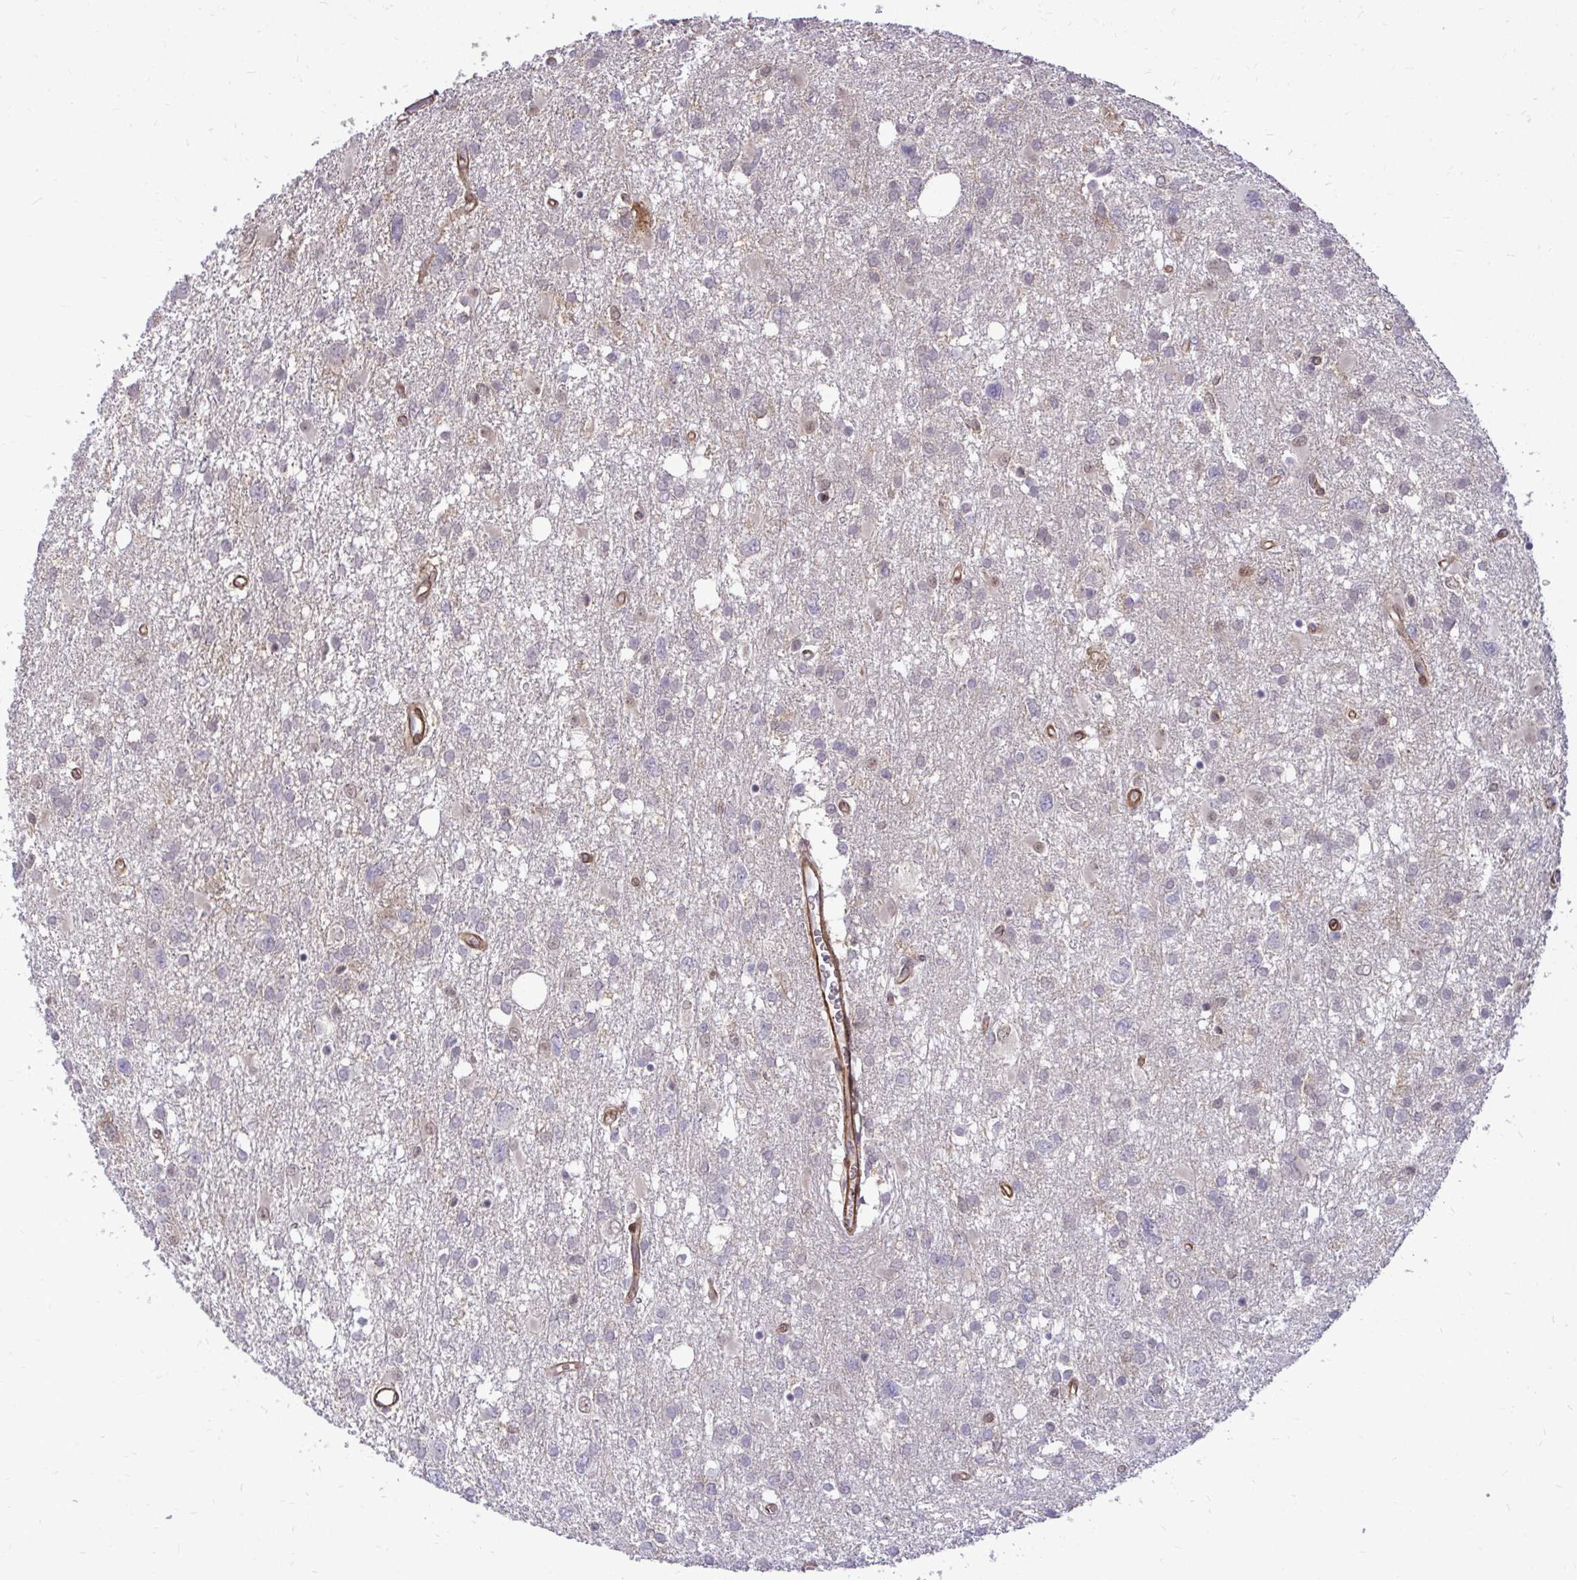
{"staining": {"intensity": "negative", "quantity": "none", "location": "none"}, "tissue": "glioma", "cell_type": "Tumor cells", "image_type": "cancer", "snomed": [{"axis": "morphology", "description": "Glioma, malignant, High grade"}, {"axis": "topography", "description": "Brain"}], "caption": "Human glioma stained for a protein using immunohistochemistry exhibits no positivity in tumor cells.", "gene": "TRIP6", "patient": {"sex": "male", "age": 61}}